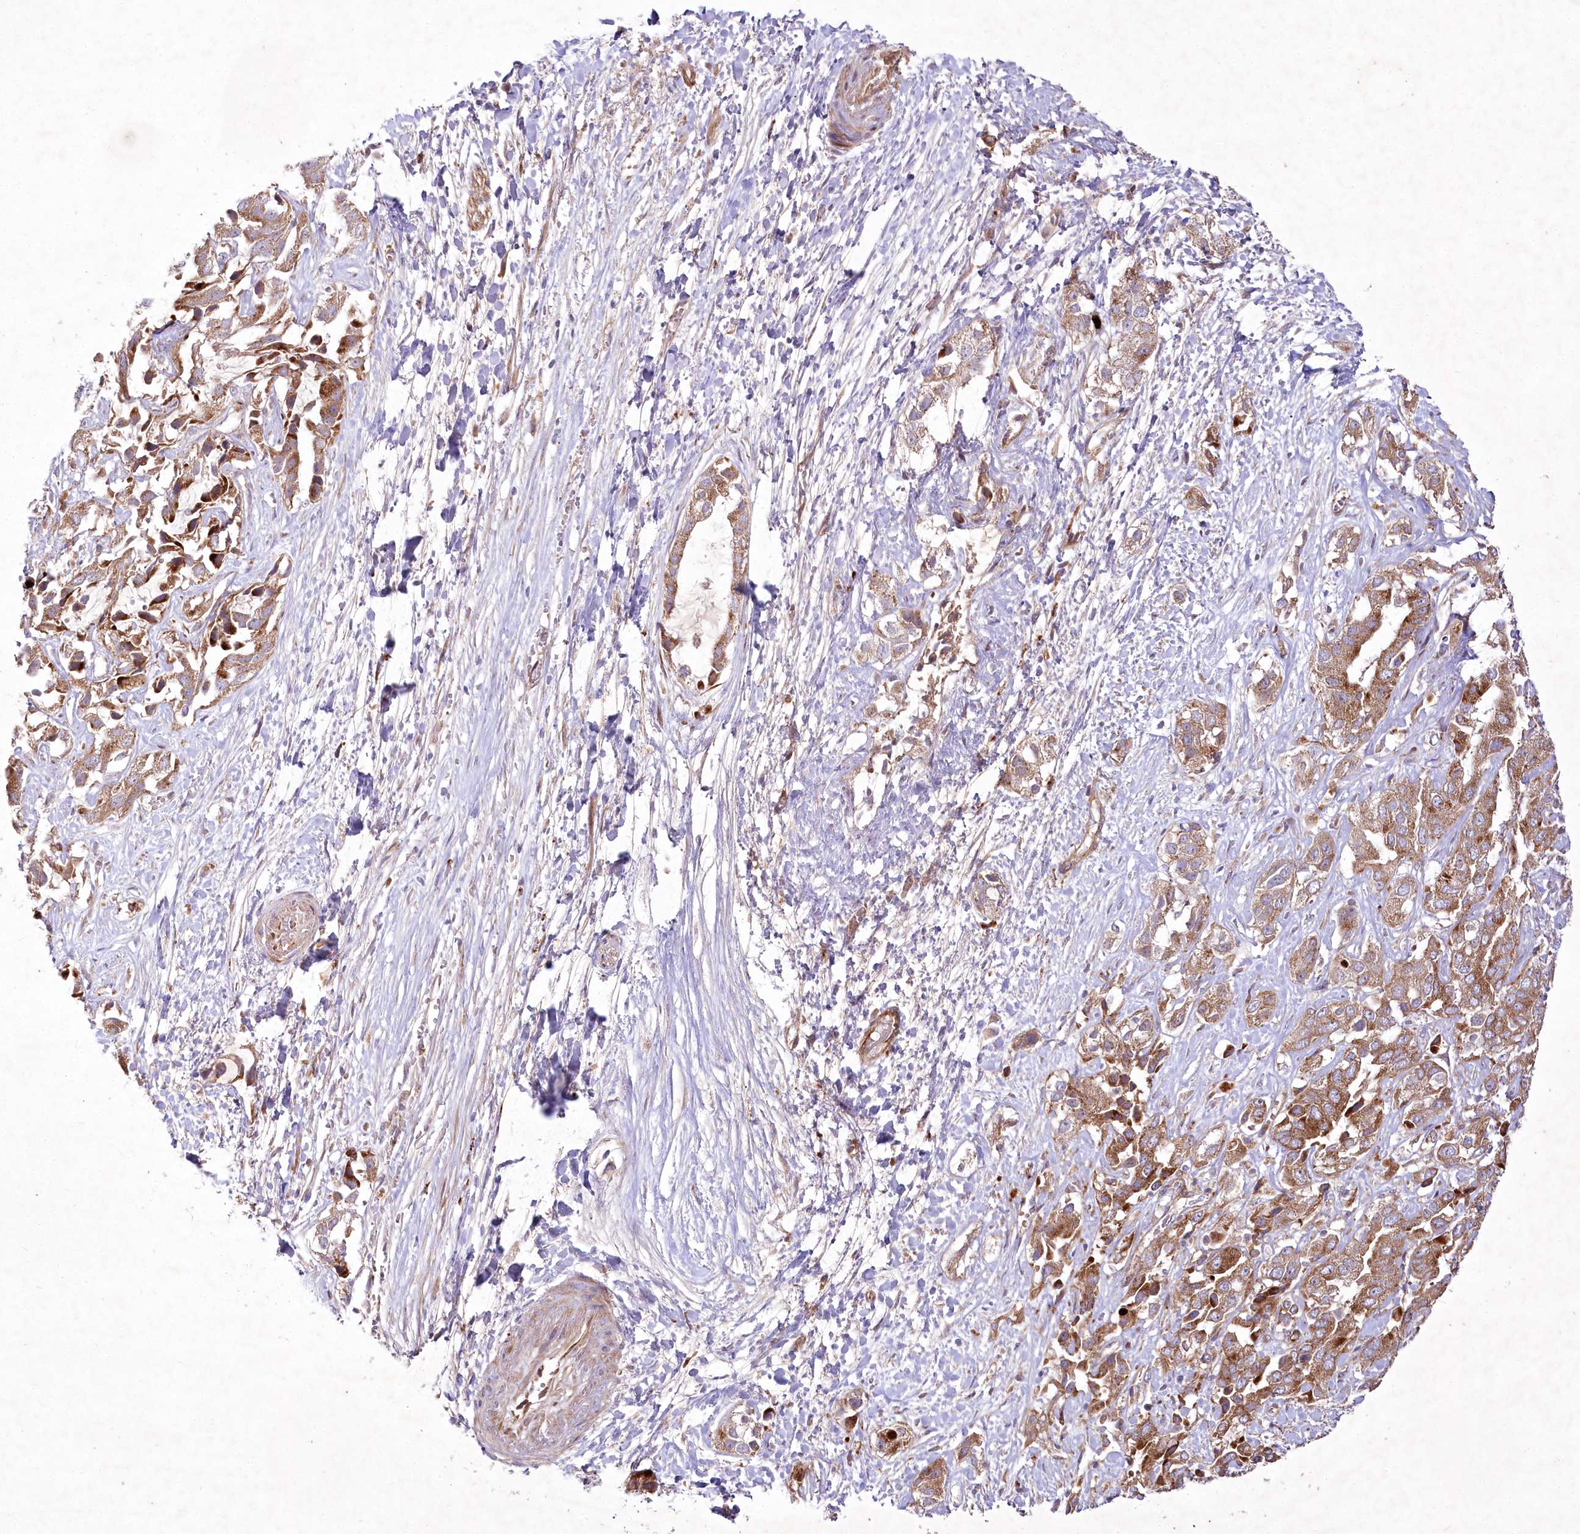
{"staining": {"intensity": "moderate", "quantity": ">75%", "location": "cytoplasmic/membranous"}, "tissue": "liver cancer", "cell_type": "Tumor cells", "image_type": "cancer", "snomed": [{"axis": "morphology", "description": "Cholangiocarcinoma"}, {"axis": "topography", "description": "Liver"}], "caption": "A photomicrograph of human liver cancer (cholangiocarcinoma) stained for a protein displays moderate cytoplasmic/membranous brown staining in tumor cells.", "gene": "PSTK", "patient": {"sex": "female", "age": 52}}